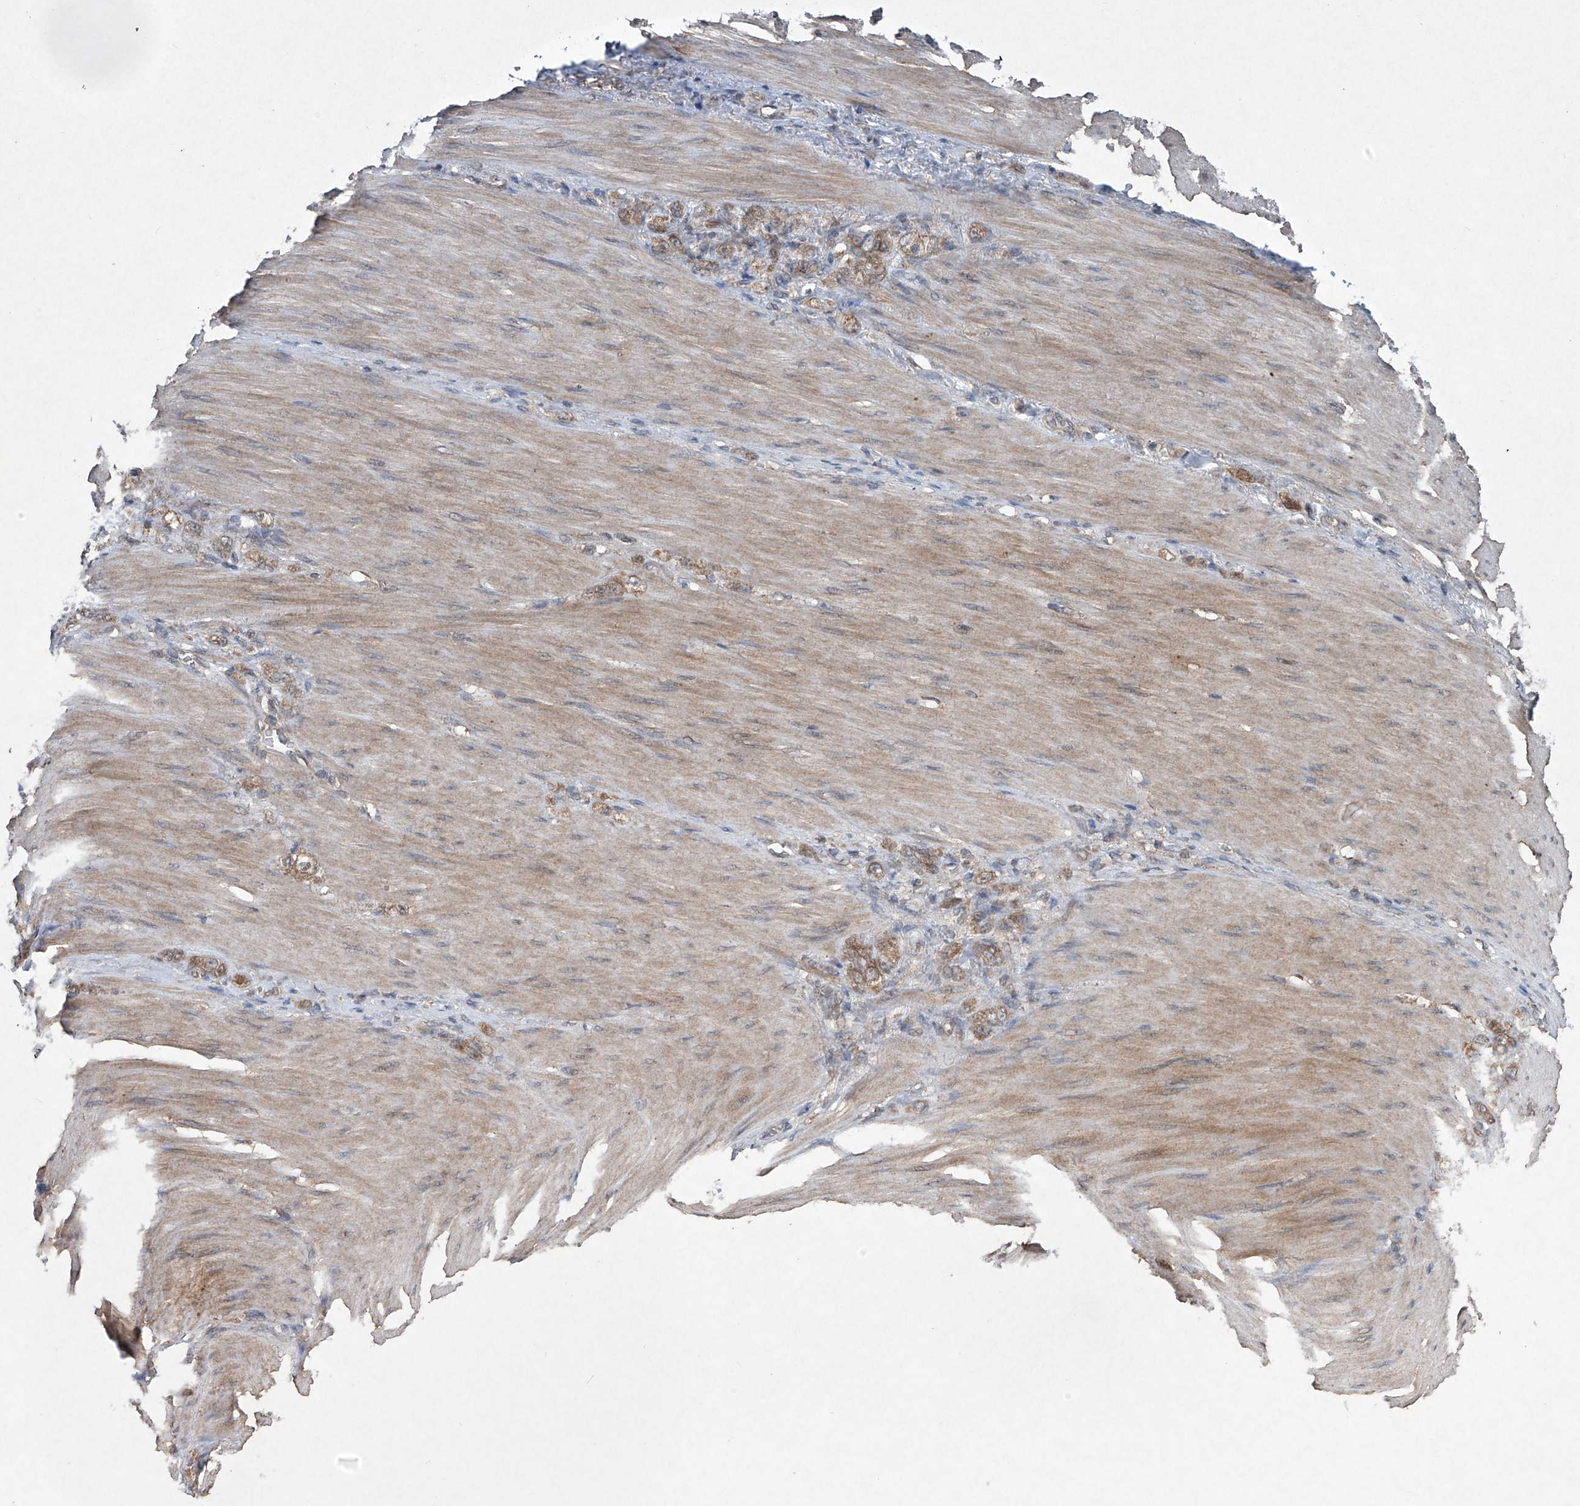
{"staining": {"intensity": "moderate", "quantity": ">75%", "location": "cytoplasmic/membranous"}, "tissue": "stomach cancer", "cell_type": "Tumor cells", "image_type": "cancer", "snomed": [{"axis": "morphology", "description": "Normal tissue, NOS"}, {"axis": "morphology", "description": "Adenocarcinoma, NOS"}, {"axis": "topography", "description": "Stomach"}], "caption": "Human adenocarcinoma (stomach) stained with a brown dye exhibits moderate cytoplasmic/membranous positive expression in approximately >75% of tumor cells.", "gene": "SUMF2", "patient": {"sex": "male", "age": 82}}